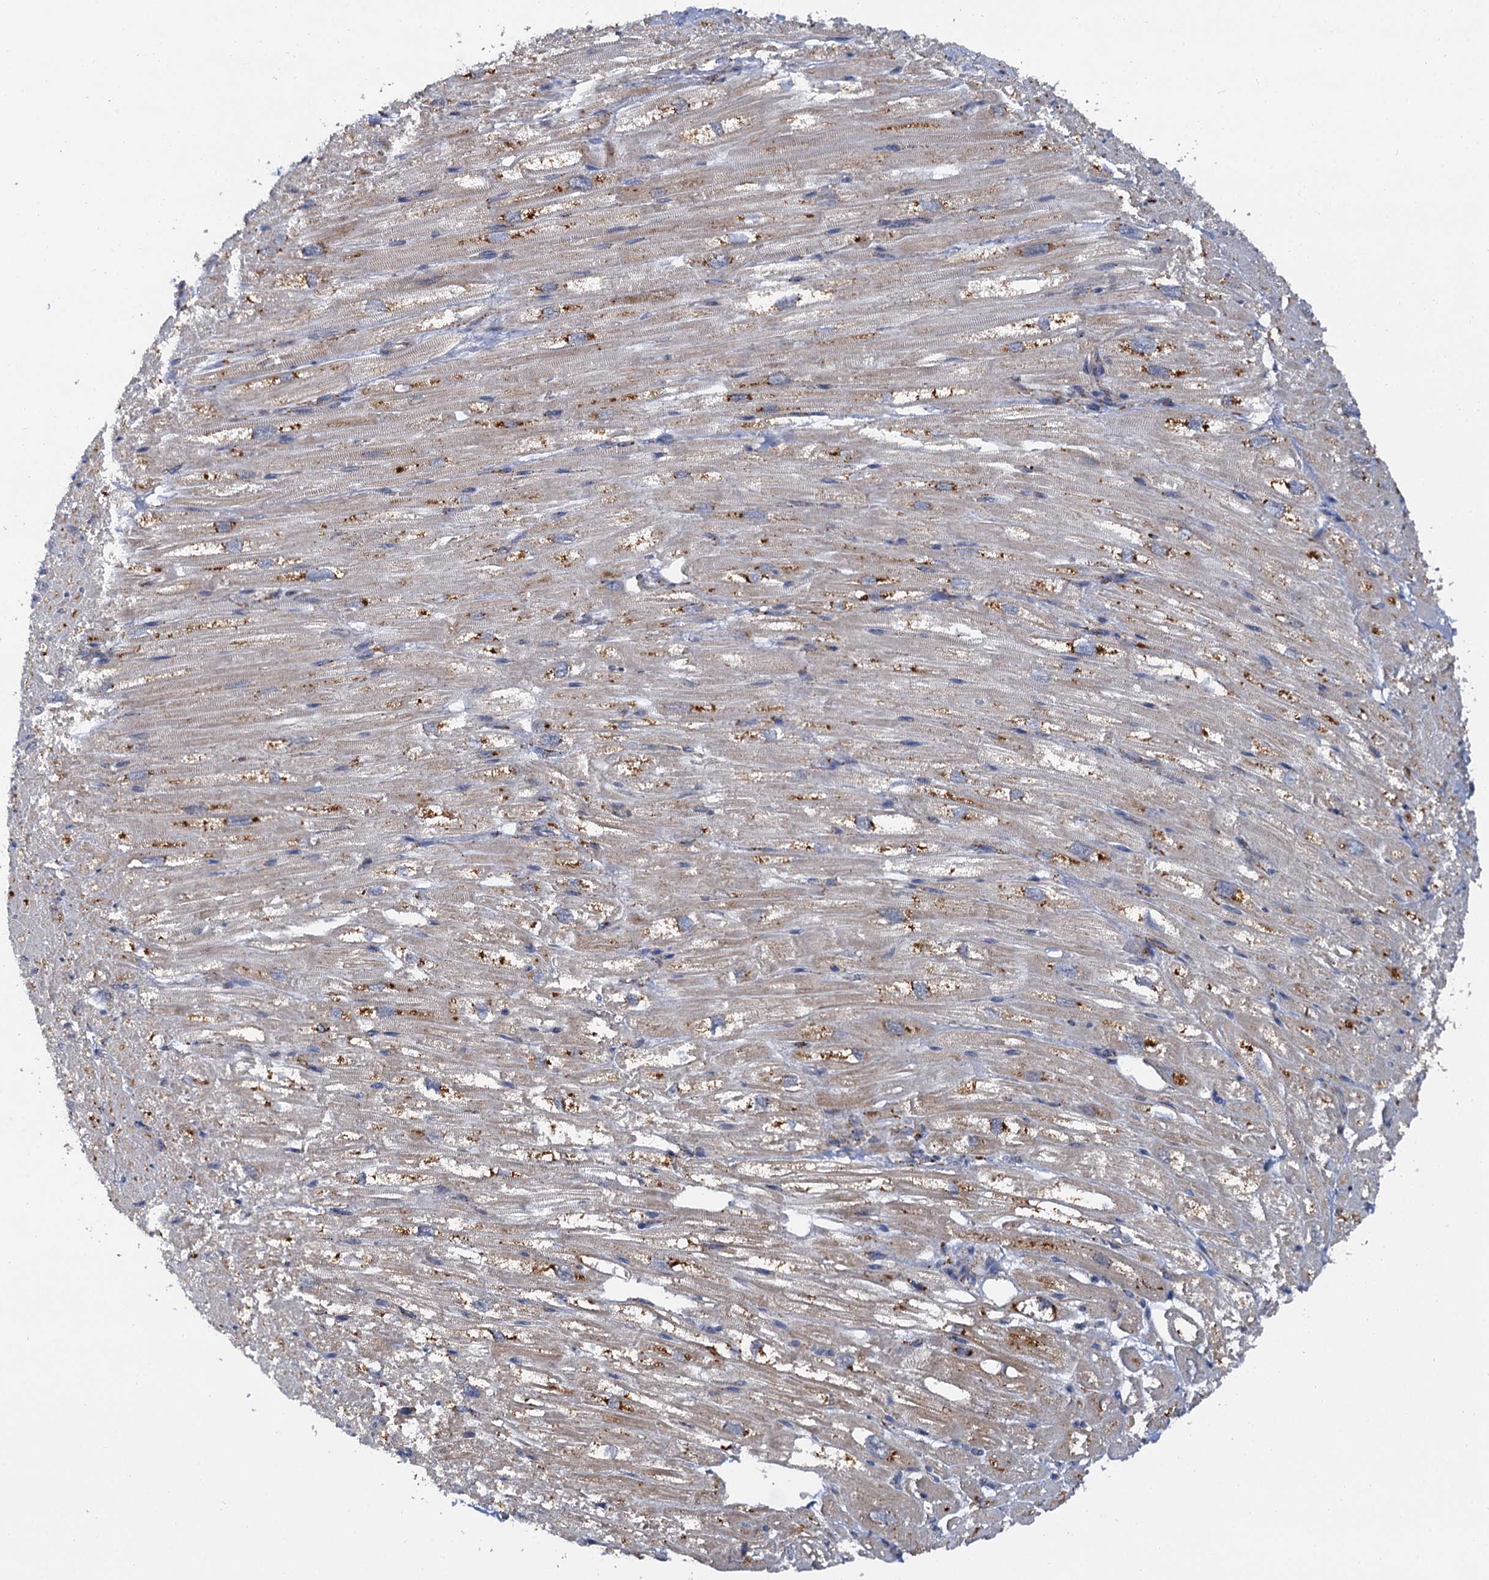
{"staining": {"intensity": "moderate", "quantity": "25%-75%", "location": "cytoplasmic/membranous"}, "tissue": "heart muscle", "cell_type": "Cardiomyocytes", "image_type": "normal", "snomed": [{"axis": "morphology", "description": "Normal tissue, NOS"}, {"axis": "topography", "description": "Heart"}], "caption": "Heart muscle stained with DAB (3,3'-diaminobenzidine) immunohistochemistry (IHC) displays medium levels of moderate cytoplasmic/membranous positivity in approximately 25%-75% of cardiomyocytes. The staining was performed using DAB (3,3'-diaminobenzidine) to visualize the protein expression in brown, while the nuclei were stained in blue with hematoxylin (Magnification: 20x).", "gene": "GBA1", "patient": {"sex": "male", "age": 50}}